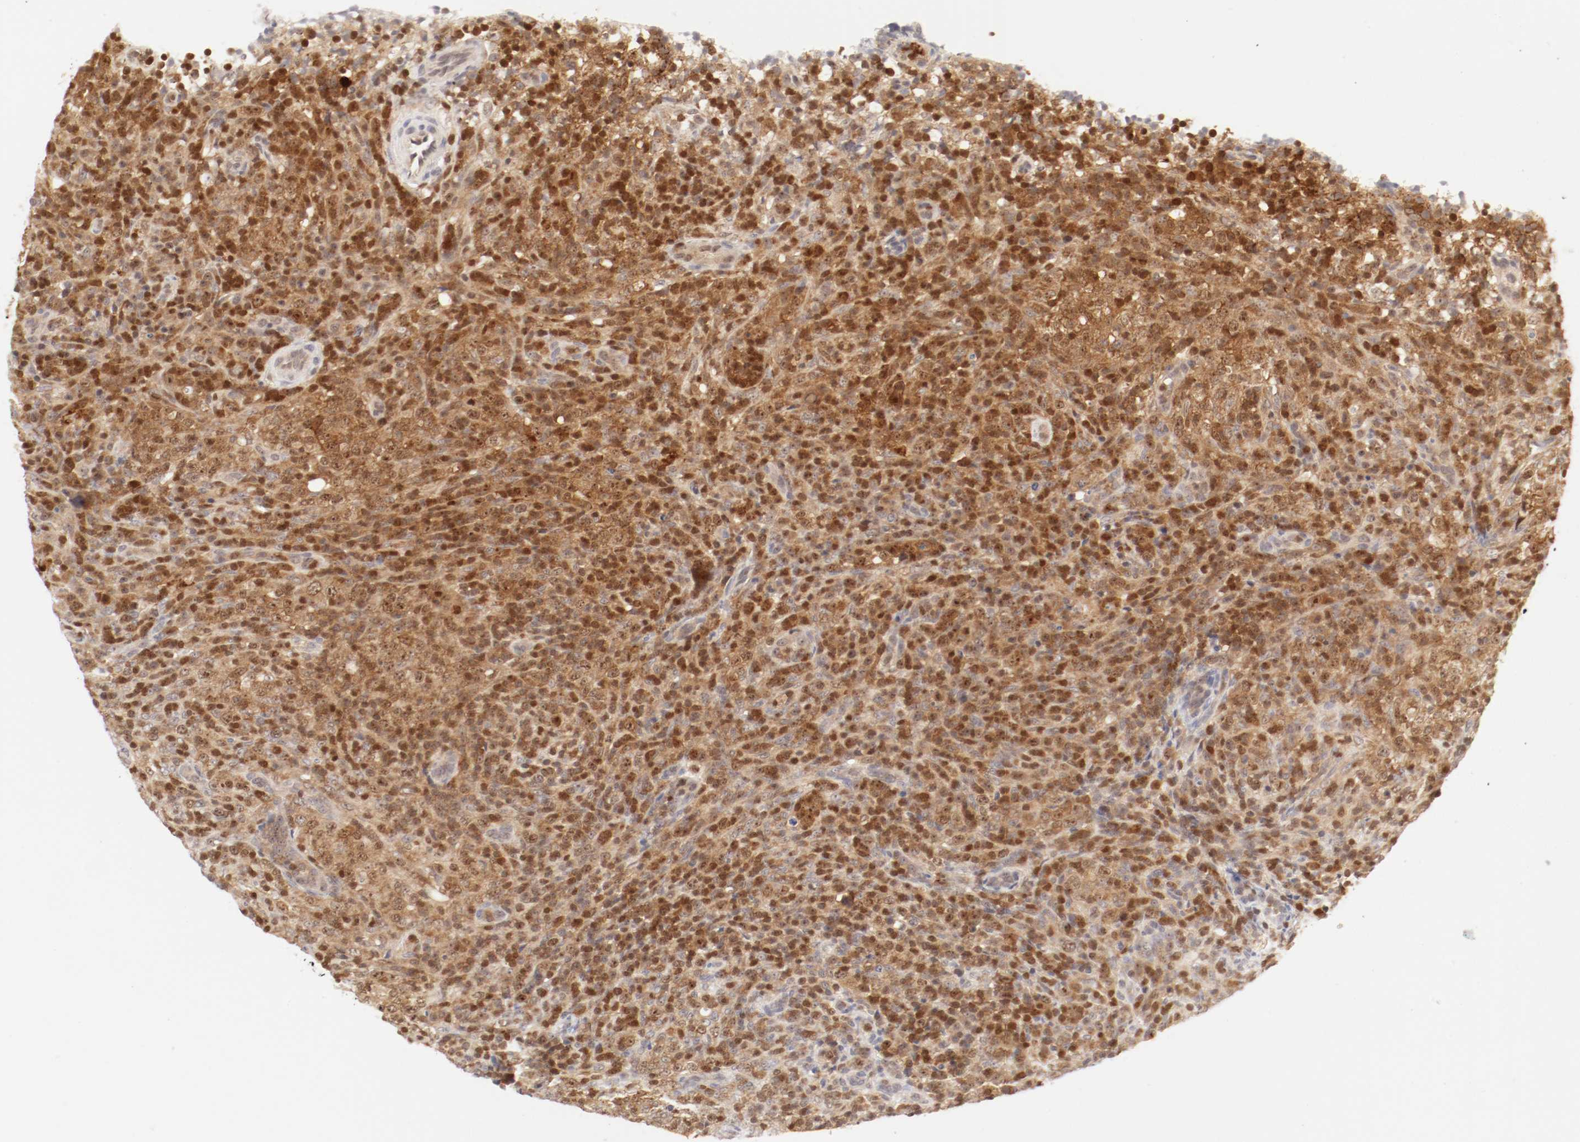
{"staining": {"intensity": "strong", "quantity": ">75%", "location": "cytoplasmic/membranous,nuclear"}, "tissue": "lymphoma", "cell_type": "Tumor cells", "image_type": "cancer", "snomed": [{"axis": "morphology", "description": "Malignant lymphoma, non-Hodgkin's type, High grade"}, {"axis": "topography", "description": "Lymph node"}], "caption": "About >75% of tumor cells in human lymphoma display strong cytoplasmic/membranous and nuclear protein positivity as visualized by brown immunohistochemical staining.", "gene": "KIF2A", "patient": {"sex": "female", "age": 76}}